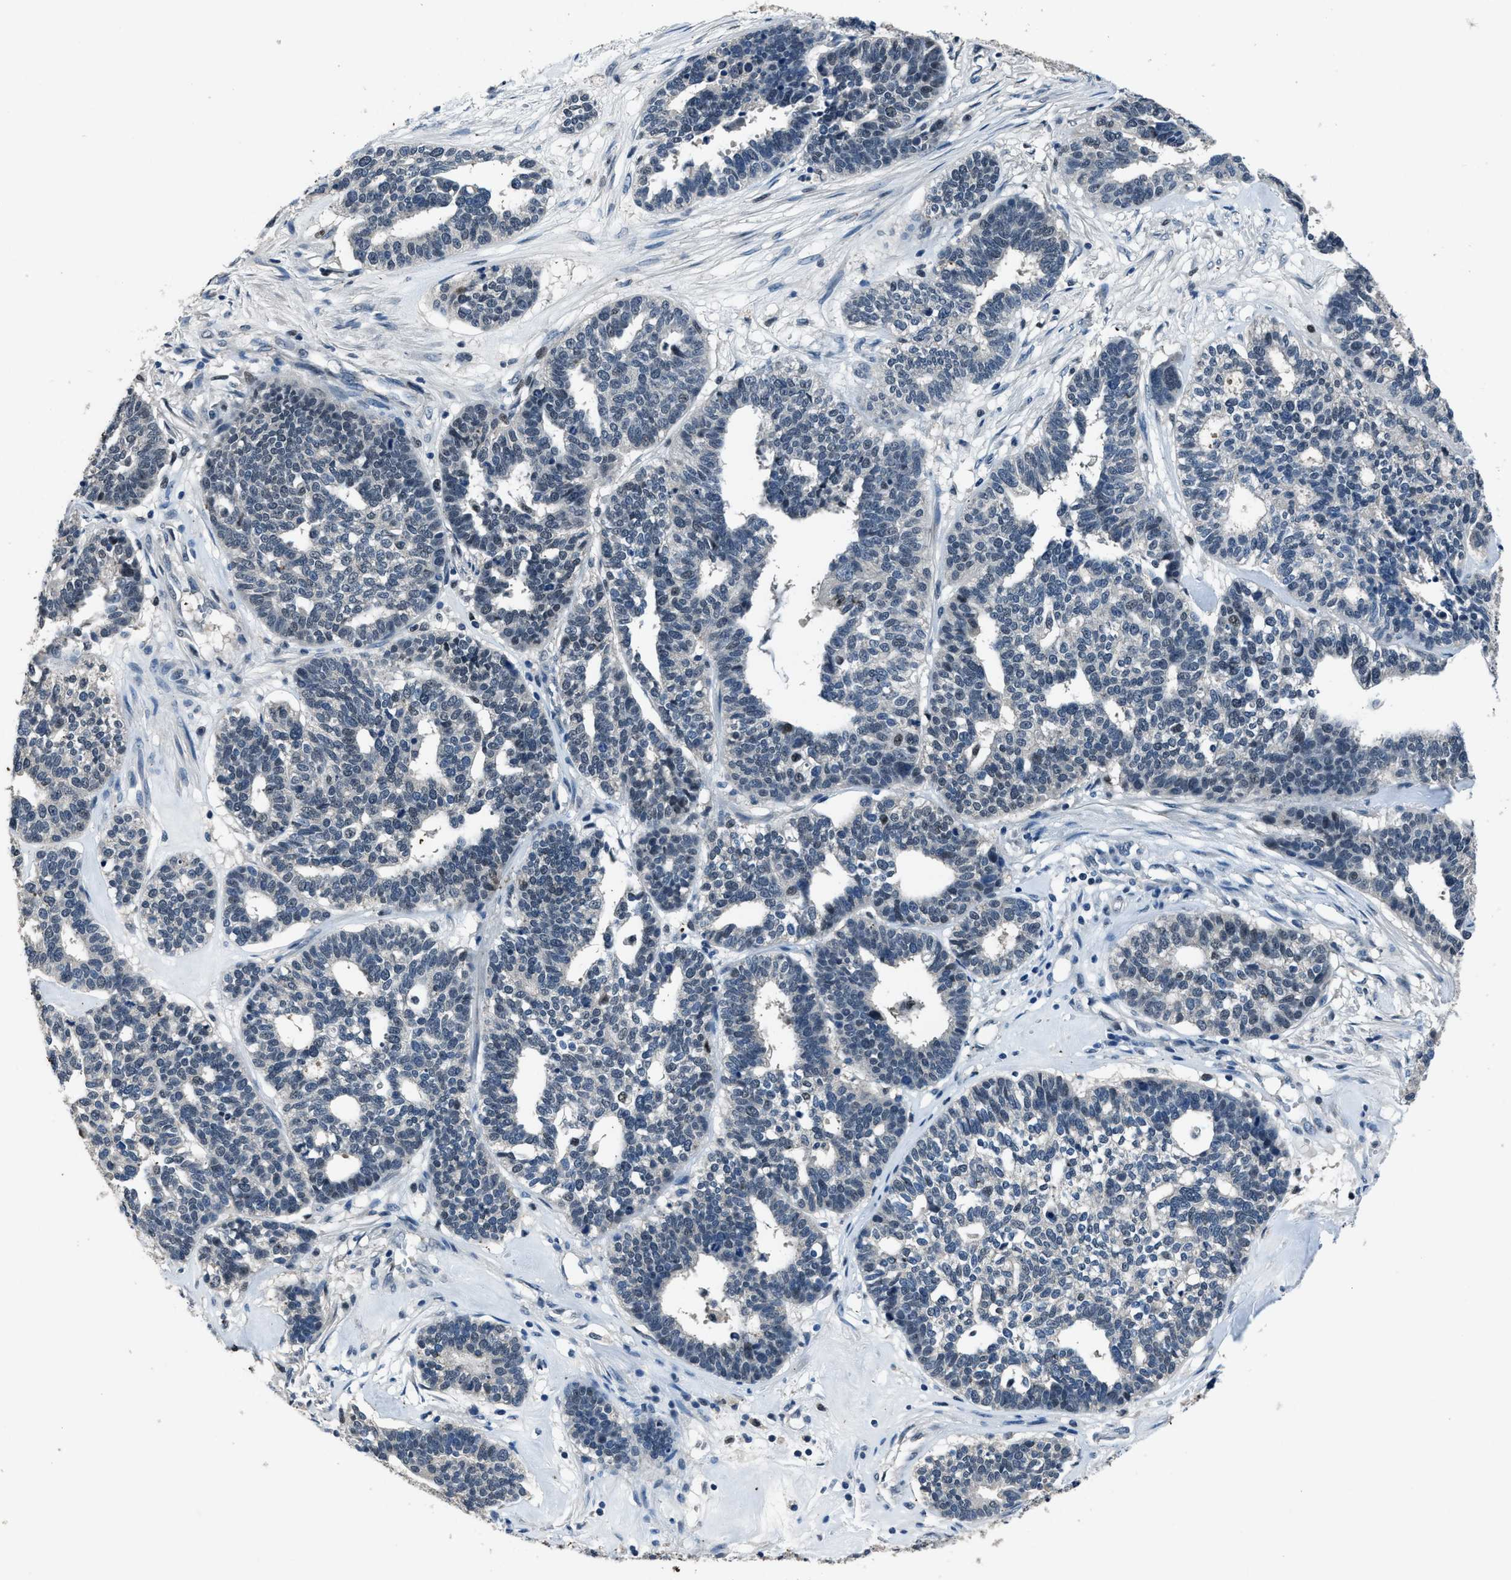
{"staining": {"intensity": "negative", "quantity": "none", "location": "none"}, "tissue": "ovarian cancer", "cell_type": "Tumor cells", "image_type": "cancer", "snomed": [{"axis": "morphology", "description": "Cystadenocarcinoma, serous, NOS"}, {"axis": "topography", "description": "Ovary"}], "caption": "Immunohistochemistry (IHC) of human ovarian serous cystadenocarcinoma reveals no staining in tumor cells.", "gene": "DUSP19", "patient": {"sex": "female", "age": 59}}